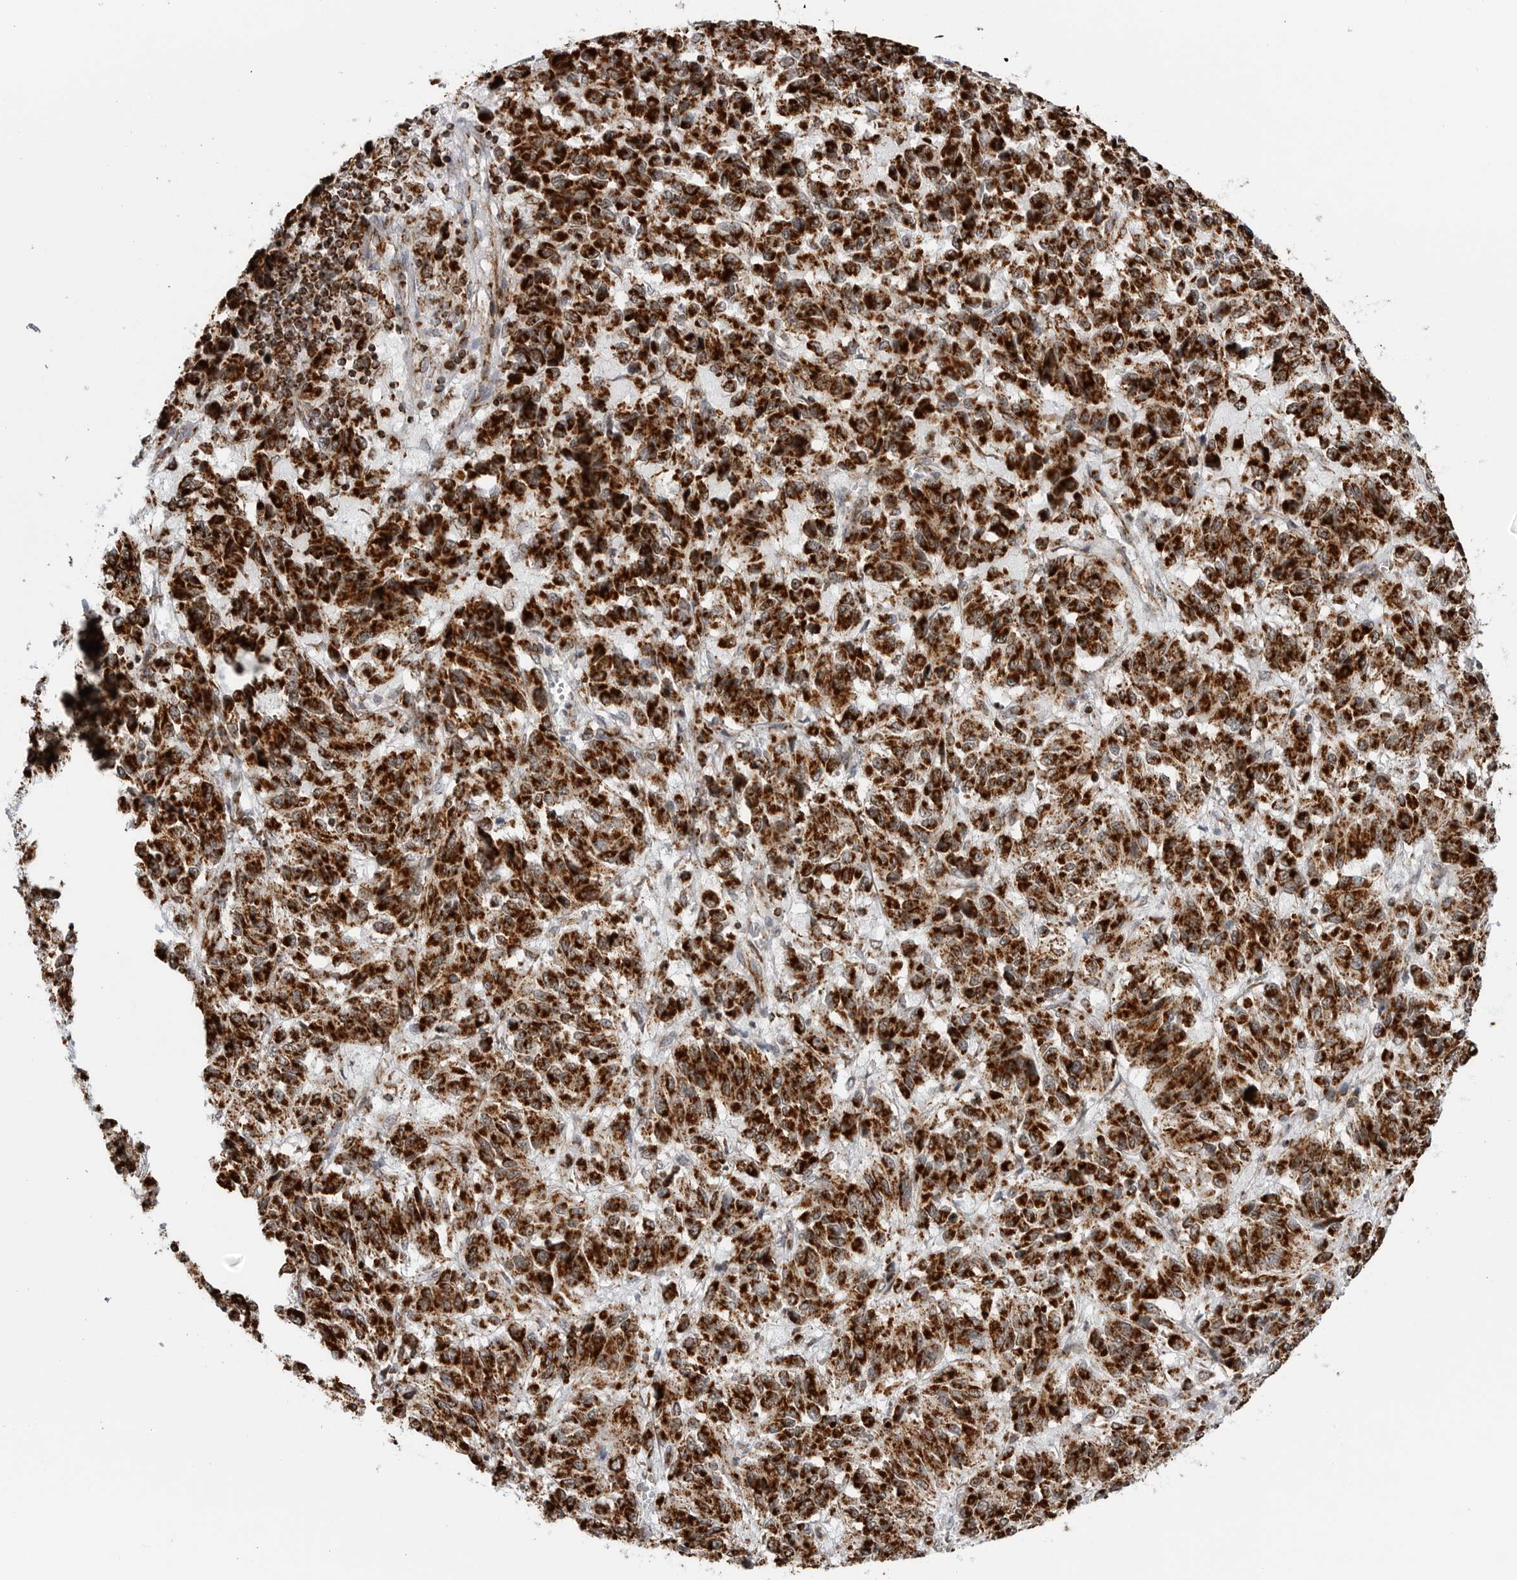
{"staining": {"intensity": "strong", "quantity": ">75%", "location": "cytoplasmic/membranous"}, "tissue": "melanoma", "cell_type": "Tumor cells", "image_type": "cancer", "snomed": [{"axis": "morphology", "description": "Malignant melanoma, Metastatic site"}, {"axis": "topography", "description": "Lung"}], "caption": "Brown immunohistochemical staining in melanoma exhibits strong cytoplasmic/membranous positivity in about >75% of tumor cells.", "gene": "COX5A", "patient": {"sex": "male", "age": 64}}